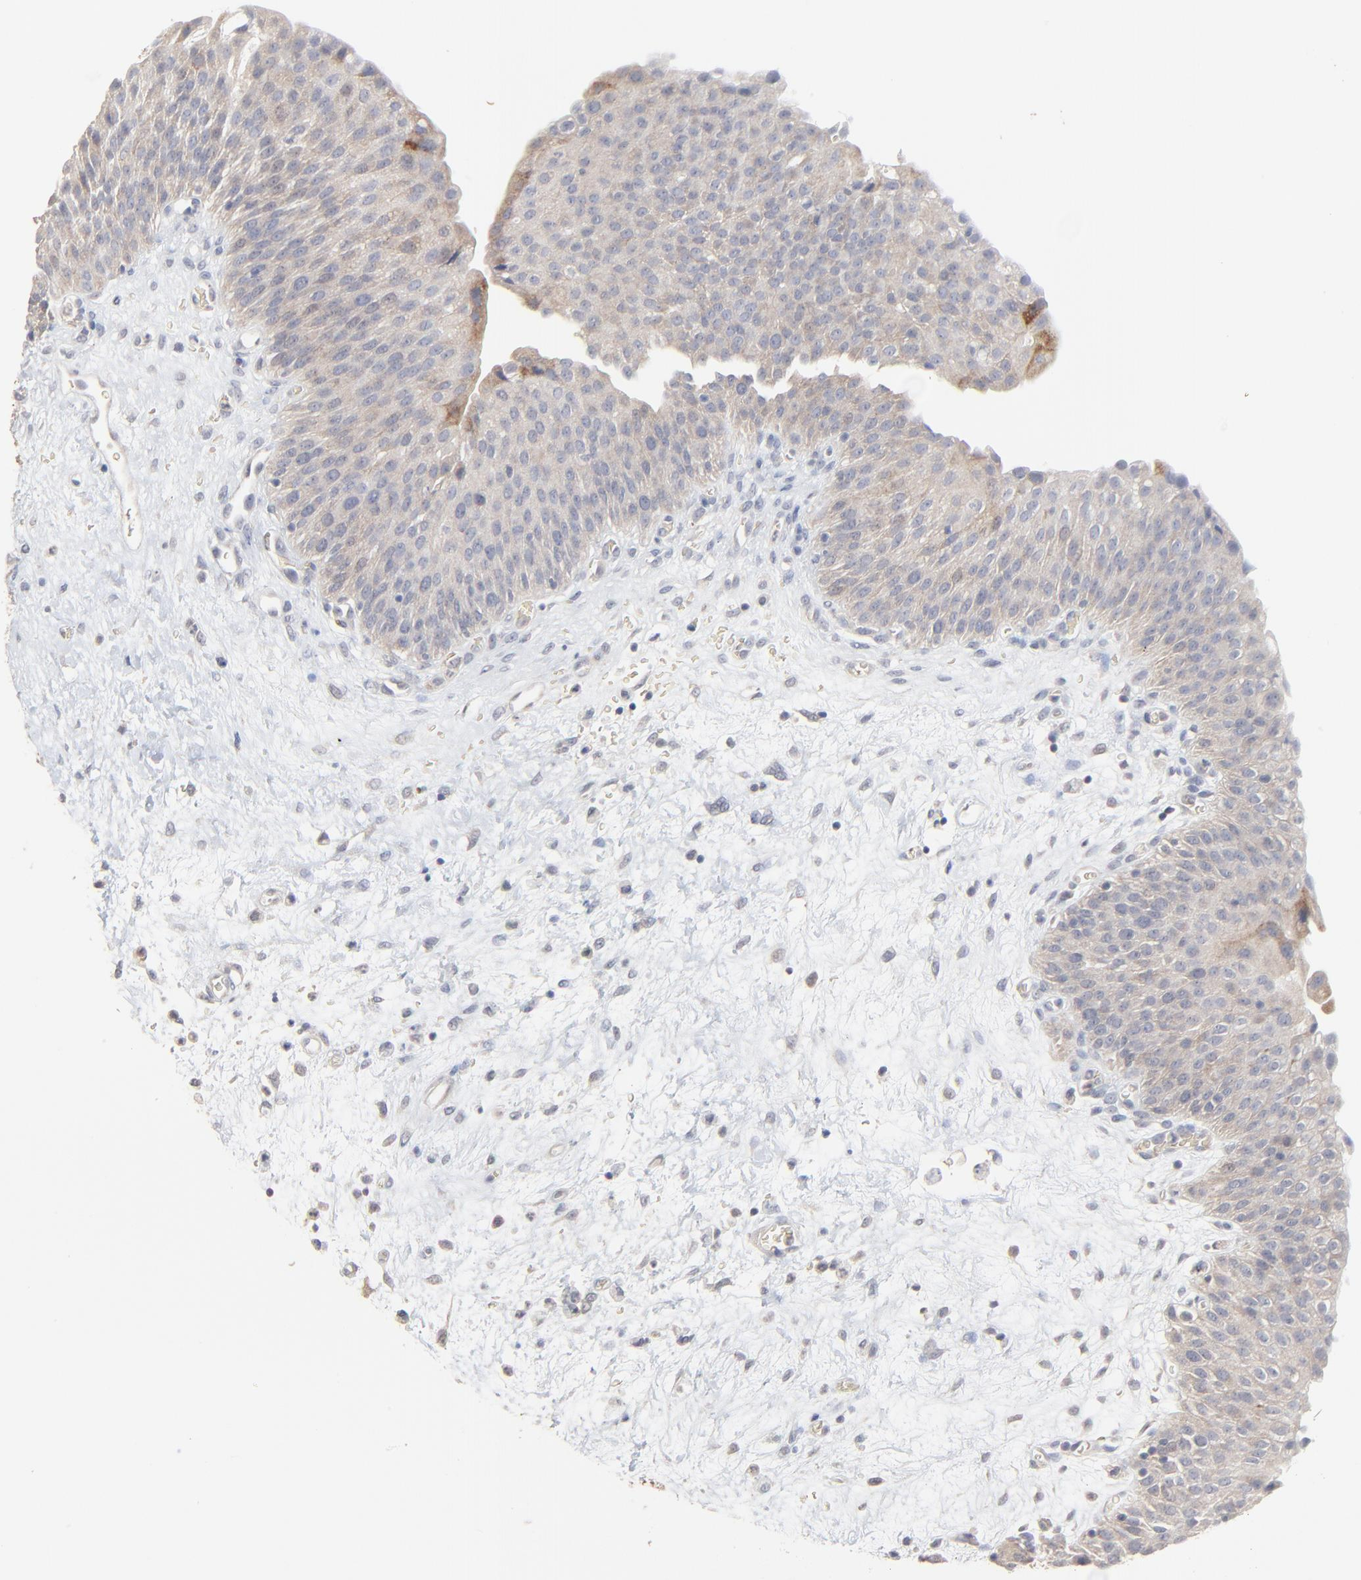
{"staining": {"intensity": "weak", "quantity": ">75%", "location": "cytoplasmic/membranous"}, "tissue": "urinary bladder", "cell_type": "Urothelial cells", "image_type": "normal", "snomed": [{"axis": "morphology", "description": "Normal tissue, NOS"}, {"axis": "morphology", "description": "Dysplasia, NOS"}, {"axis": "topography", "description": "Urinary bladder"}], "caption": "There is low levels of weak cytoplasmic/membranous staining in urothelial cells of unremarkable urinary bladder, as demonstrated by immunohistochemical staining (brown color).", "gene": "FANCB", "patient": {"sex": "male", "age": 35}}